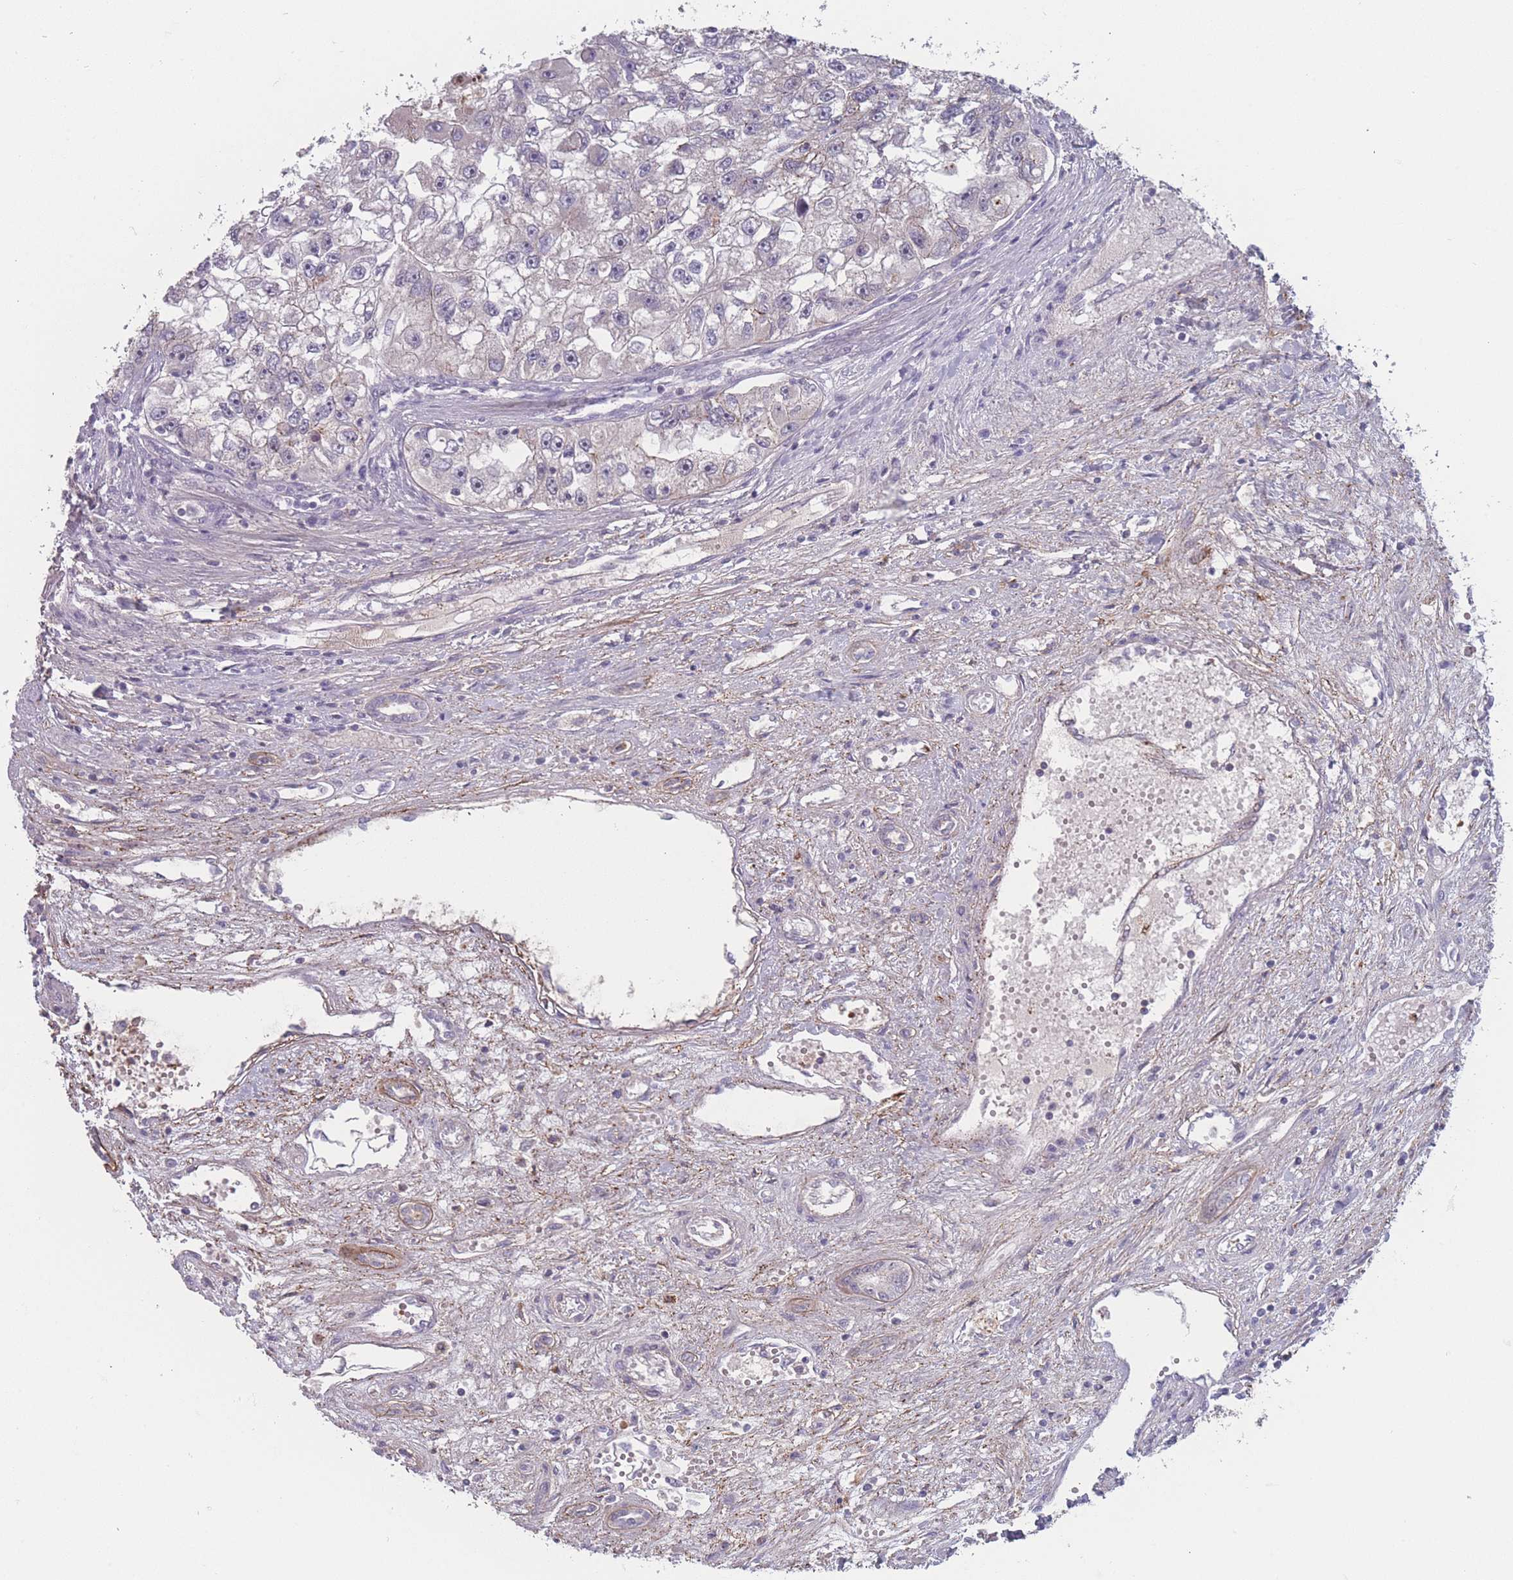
{"staining": {"intensity": "negative", "quantity": "none", "location": "none"}, "tissue": "renal cancer", "cell_type": "Tumor cells", "image_type": "cancer", "snomed": [{"axis": "morphology", "description": "Adenocarcinoma, NOS"}, {"axis": "topography", "description": "Kidney"}], "caption": "Protein analysis of adenocarcinoma (renal) reveals no significant positivity in tumor cells. (DAB (3,3'-diaminobenzidine) IHC visualized using brightfield microscopy, high magnification).", "gene": "TMEM232", "patient": {"sex": "male", "age": 63}}